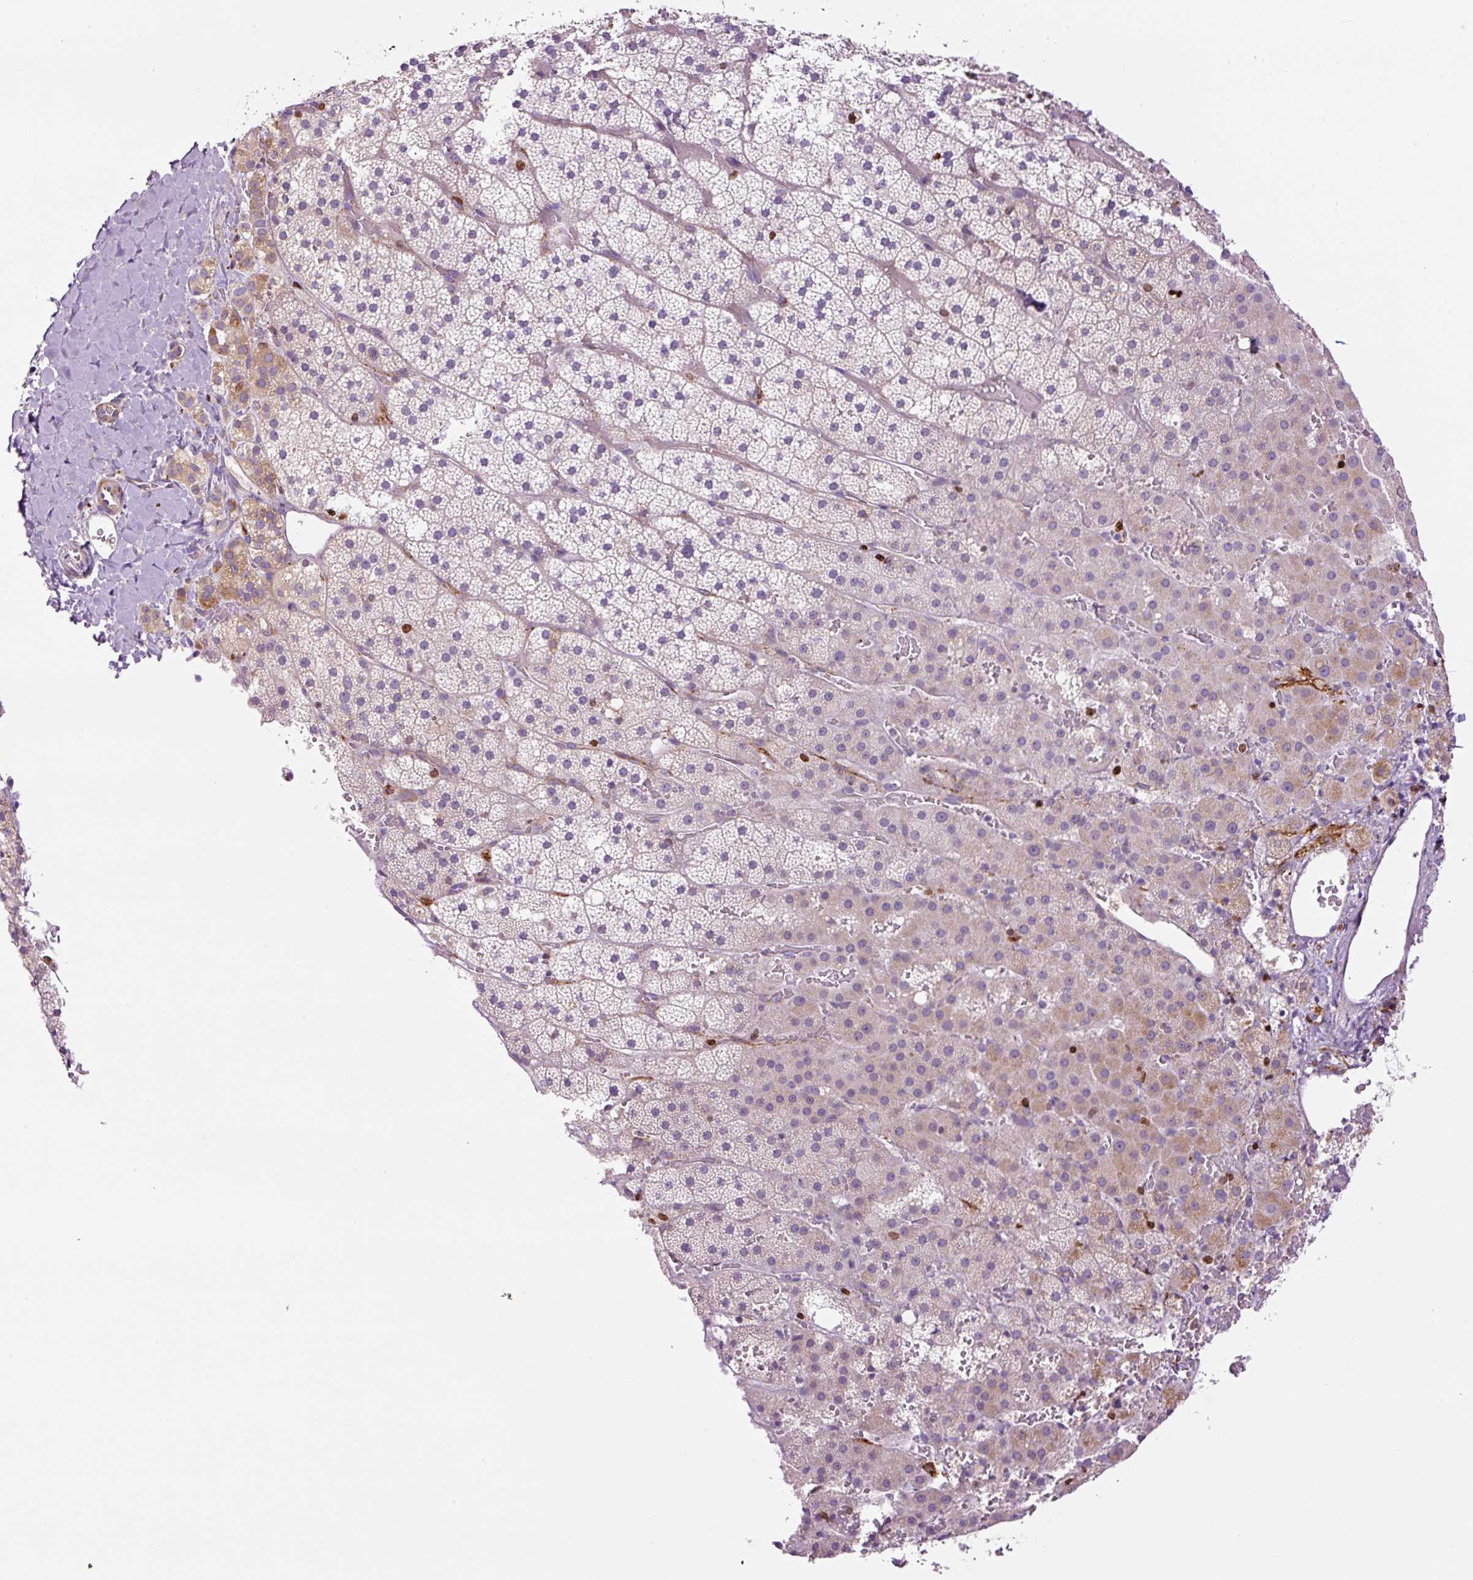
{"staining": {"intensity": "moderate", "quantity": "<25%", "location": "cytoplasmic/membranous"}, "tissue": "adrenal gland", "cell_type": "Glandular cells", "image_type": "normal", "snomed": [{"axis": "morphology", "description": "Normal tissue, NOS"}, {"axis": "topography", "description": "Adrenal gland"}], "caption": "IHC (DAB (3,3'-diaminobenzidine)) staining of unremarkable human adrenal gland reveals moderate cytoplasmic/membranous protein expression in about <25% of glandular cells. The protein of interest is stained brown, and the nuclei are stained in blue (DAB IHC with brightfield microscopy, high magnification).", "gene": "TMEM8B", "patient": {"sex": "male", "age": 53}}